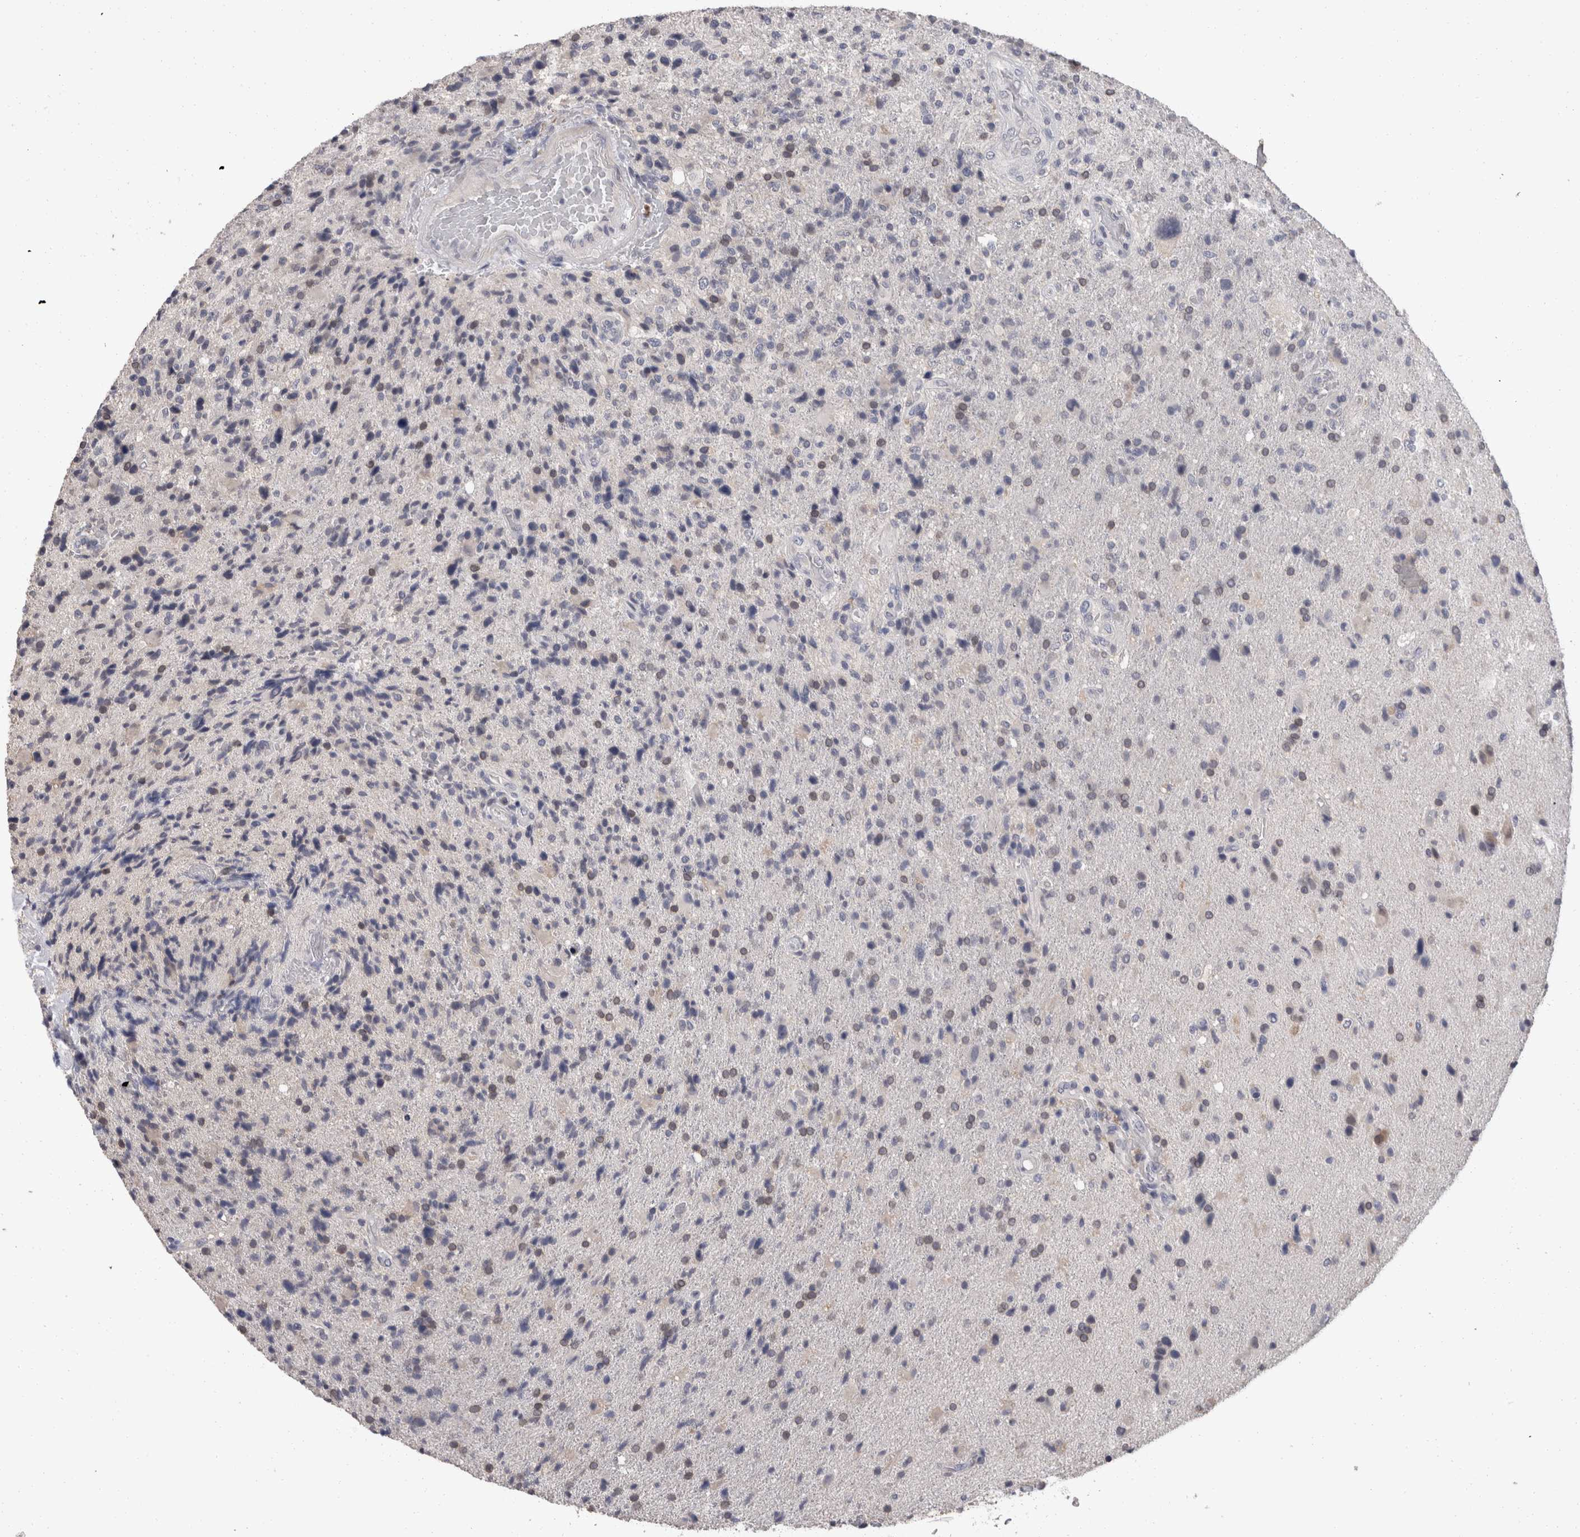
{"staining": {"intensity": "weak", "quantity": "<25%", "location": "cytoplasmic/membranous"}, "tissue": "glioma", "cell_type": "Tumor cells", "image_type": "cancer", "snomed": [{"axis": "morphology", "description": "Glioma, malignant, High grade"}, {"axis": "topography", "description": "Brain"}], "caption": "Human high-grade glioma (malignant) stained for a protein using immunohistochemistry (IHC) displays no staining in tumor cells.", "gene": "FHOD3", "patient": {"sex": "male", "age": 72}}